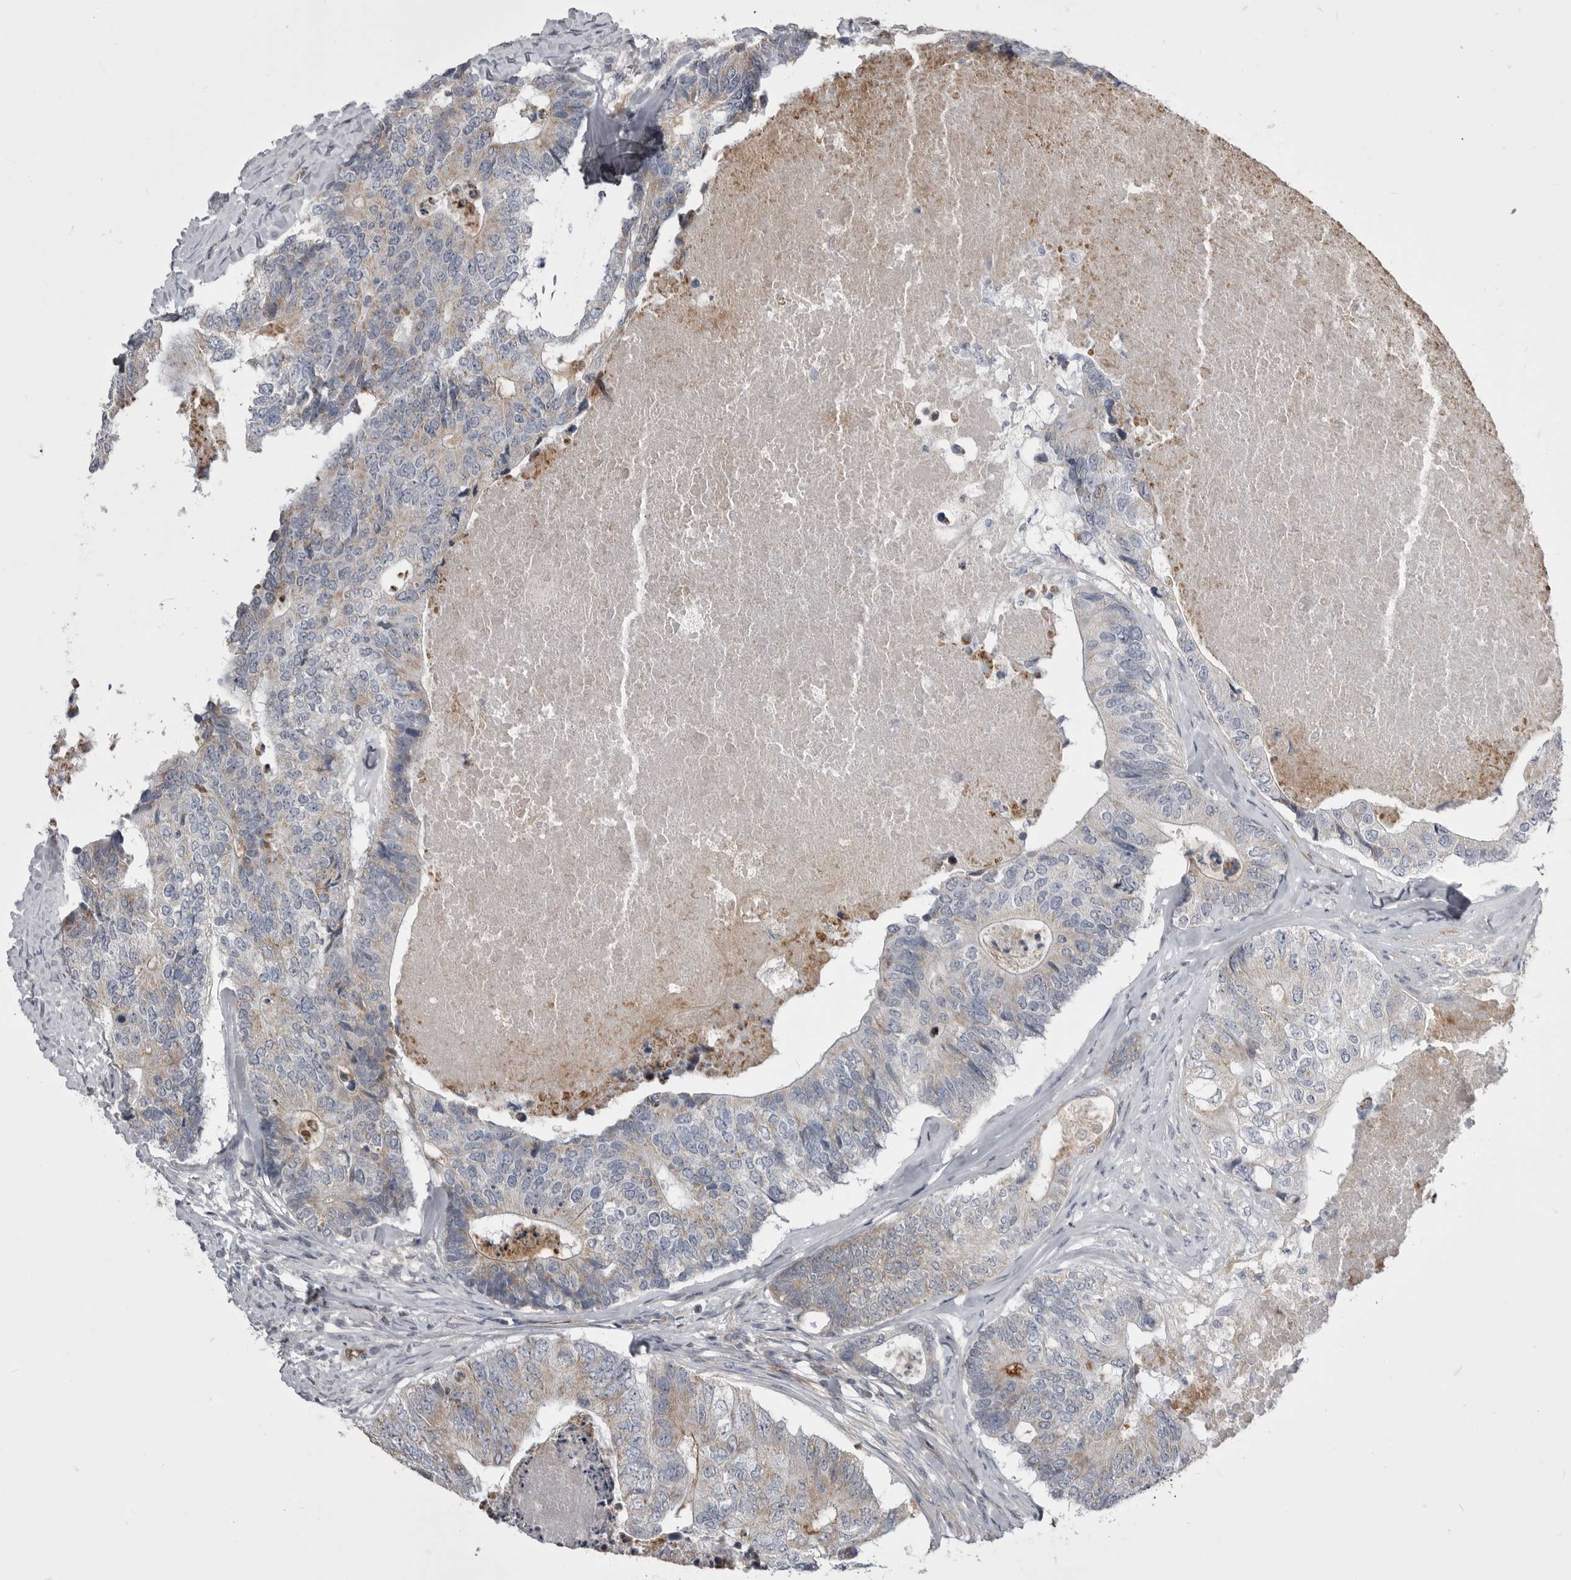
{"staining": {"intensity": "weak", "quantity": ">75%", "location": "cytoplasmic/membranous"}, "tissue": "colorectal cancer", "cell_type": "Tumor cells", "image_type": "cancer", "snomed": [{"axis": "morphology", "description": "Adenocarcinoma, NOS"}, {"axis": "topography", "description": "Colon"}], "caption": "Colorectal cancer (adenocarcinoma) stained with a protein marker shows weak staining in tumor cells.", "gene": "OPLAH", "patient": {"sex": "female", "age": 67}}